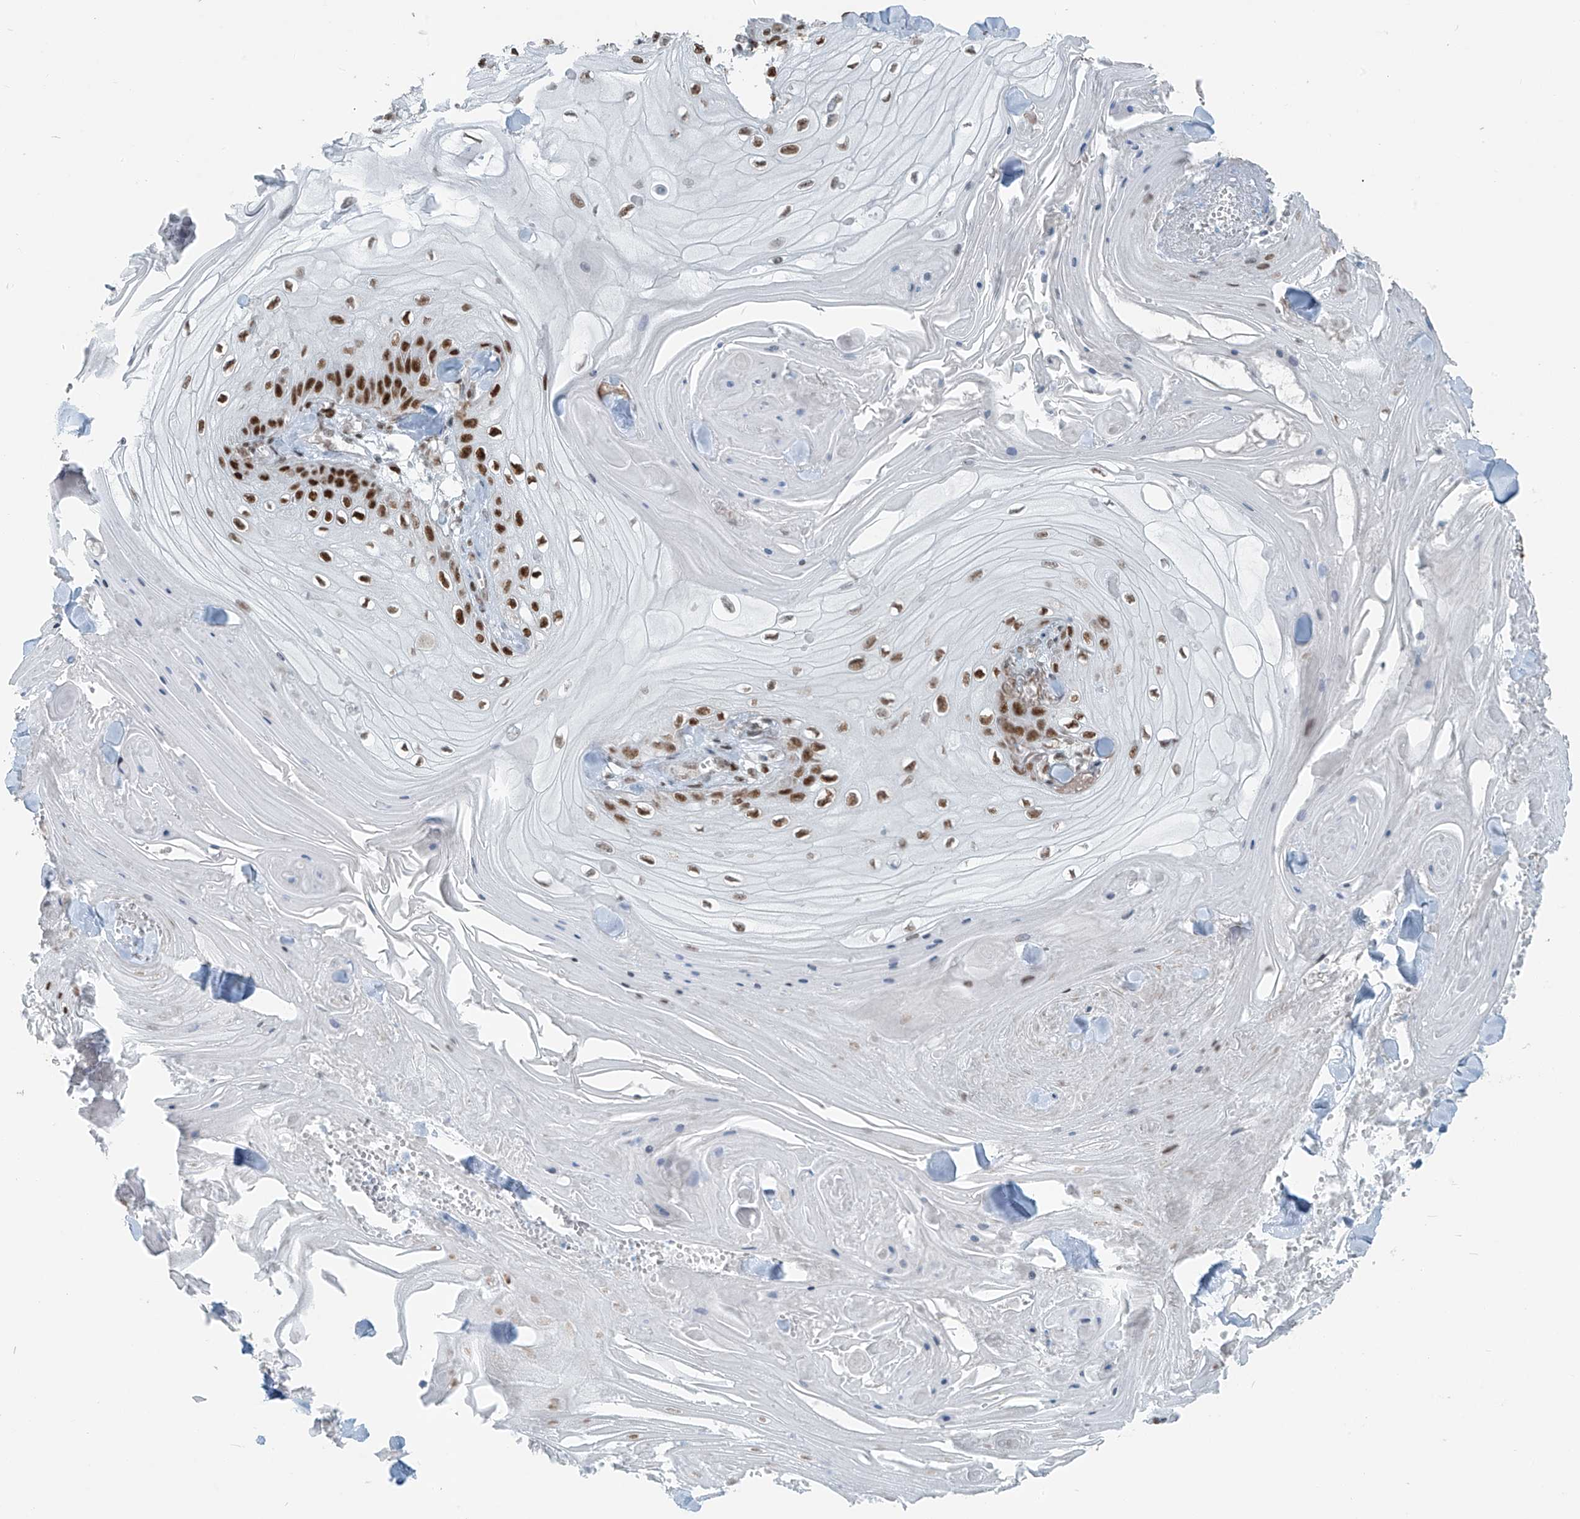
{"staining": {"intensity": "strong", "quantity": ">75%", "location": "nuclear"}, "tissue": "skin cancer", "cell_type": "Tumor cells", "image_type": "cancer", "snomed": [{"axis": "morphology", "description": "Squamous cell carcinoma, NOS"}, {"axis": "topography", "description": "Skin"}], "caption": "Human skin cancer stained for a protein (brown) displays strong nuclear positive expression in about >75% of tumor cells.", "gene": "WRNIP1", "patient": {"sex": "male", "age": 74}}